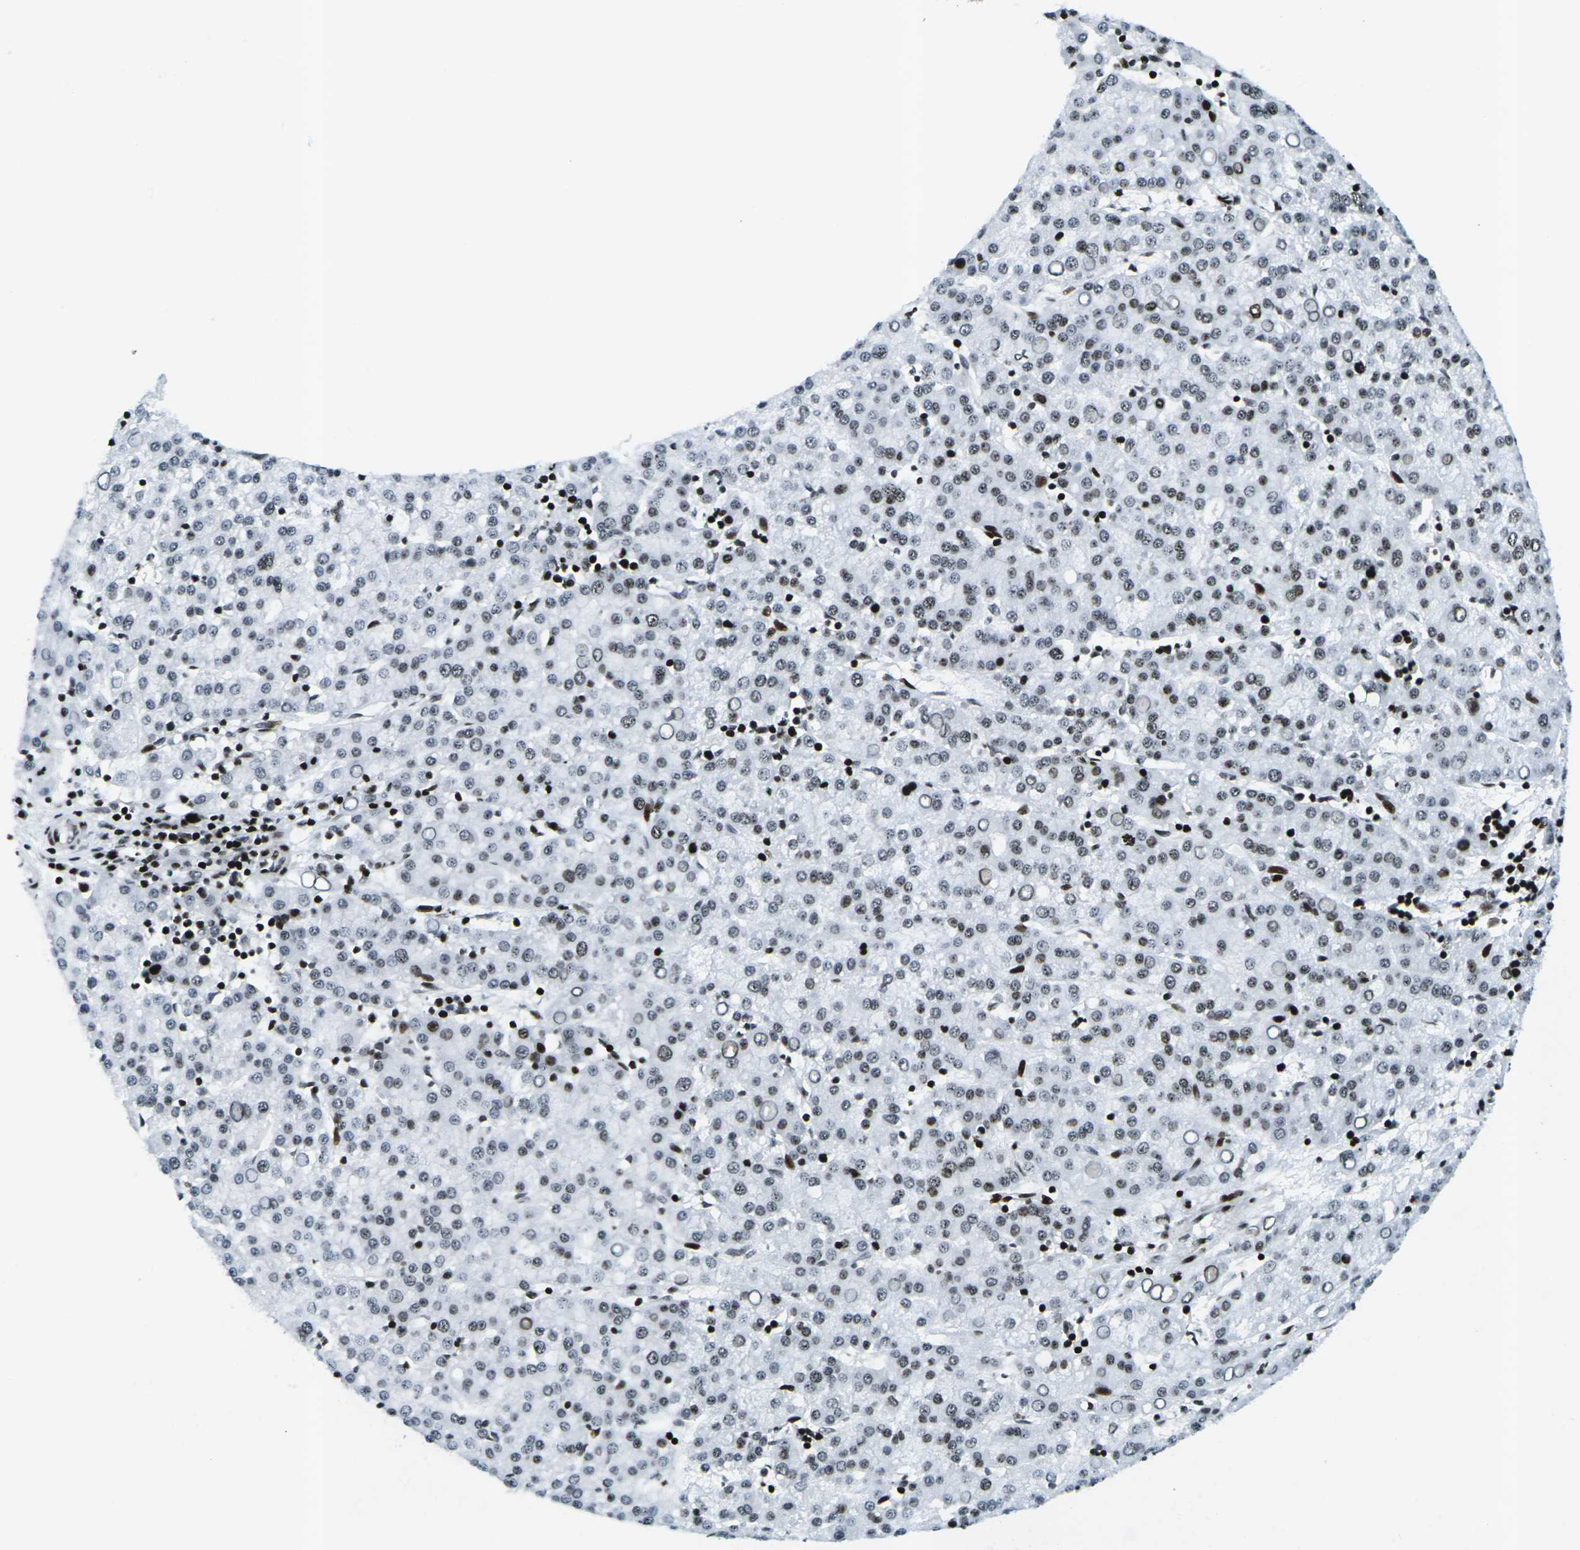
{"staining": {"intensity": "moderate", "quantity": ">75%", "location": "nuclear"}, "tissue": "liver cancer", "cell_type": "Tumor cells", "image_type": "cancer", "snomed": [{"axis": "morphology", "description": "Carcinoma, Hepatocellular, NOS"}, {"axis": "topography", "description": "Liver"}], "caption": "Hepatocellular carcinoma (liver) was stained to show a protein in brown. There is medium levels of moderate nuclear expression in about >75% of tumor cells.", "gene": "H3-3A", "patient": {"sex": "female", "age": 58}}